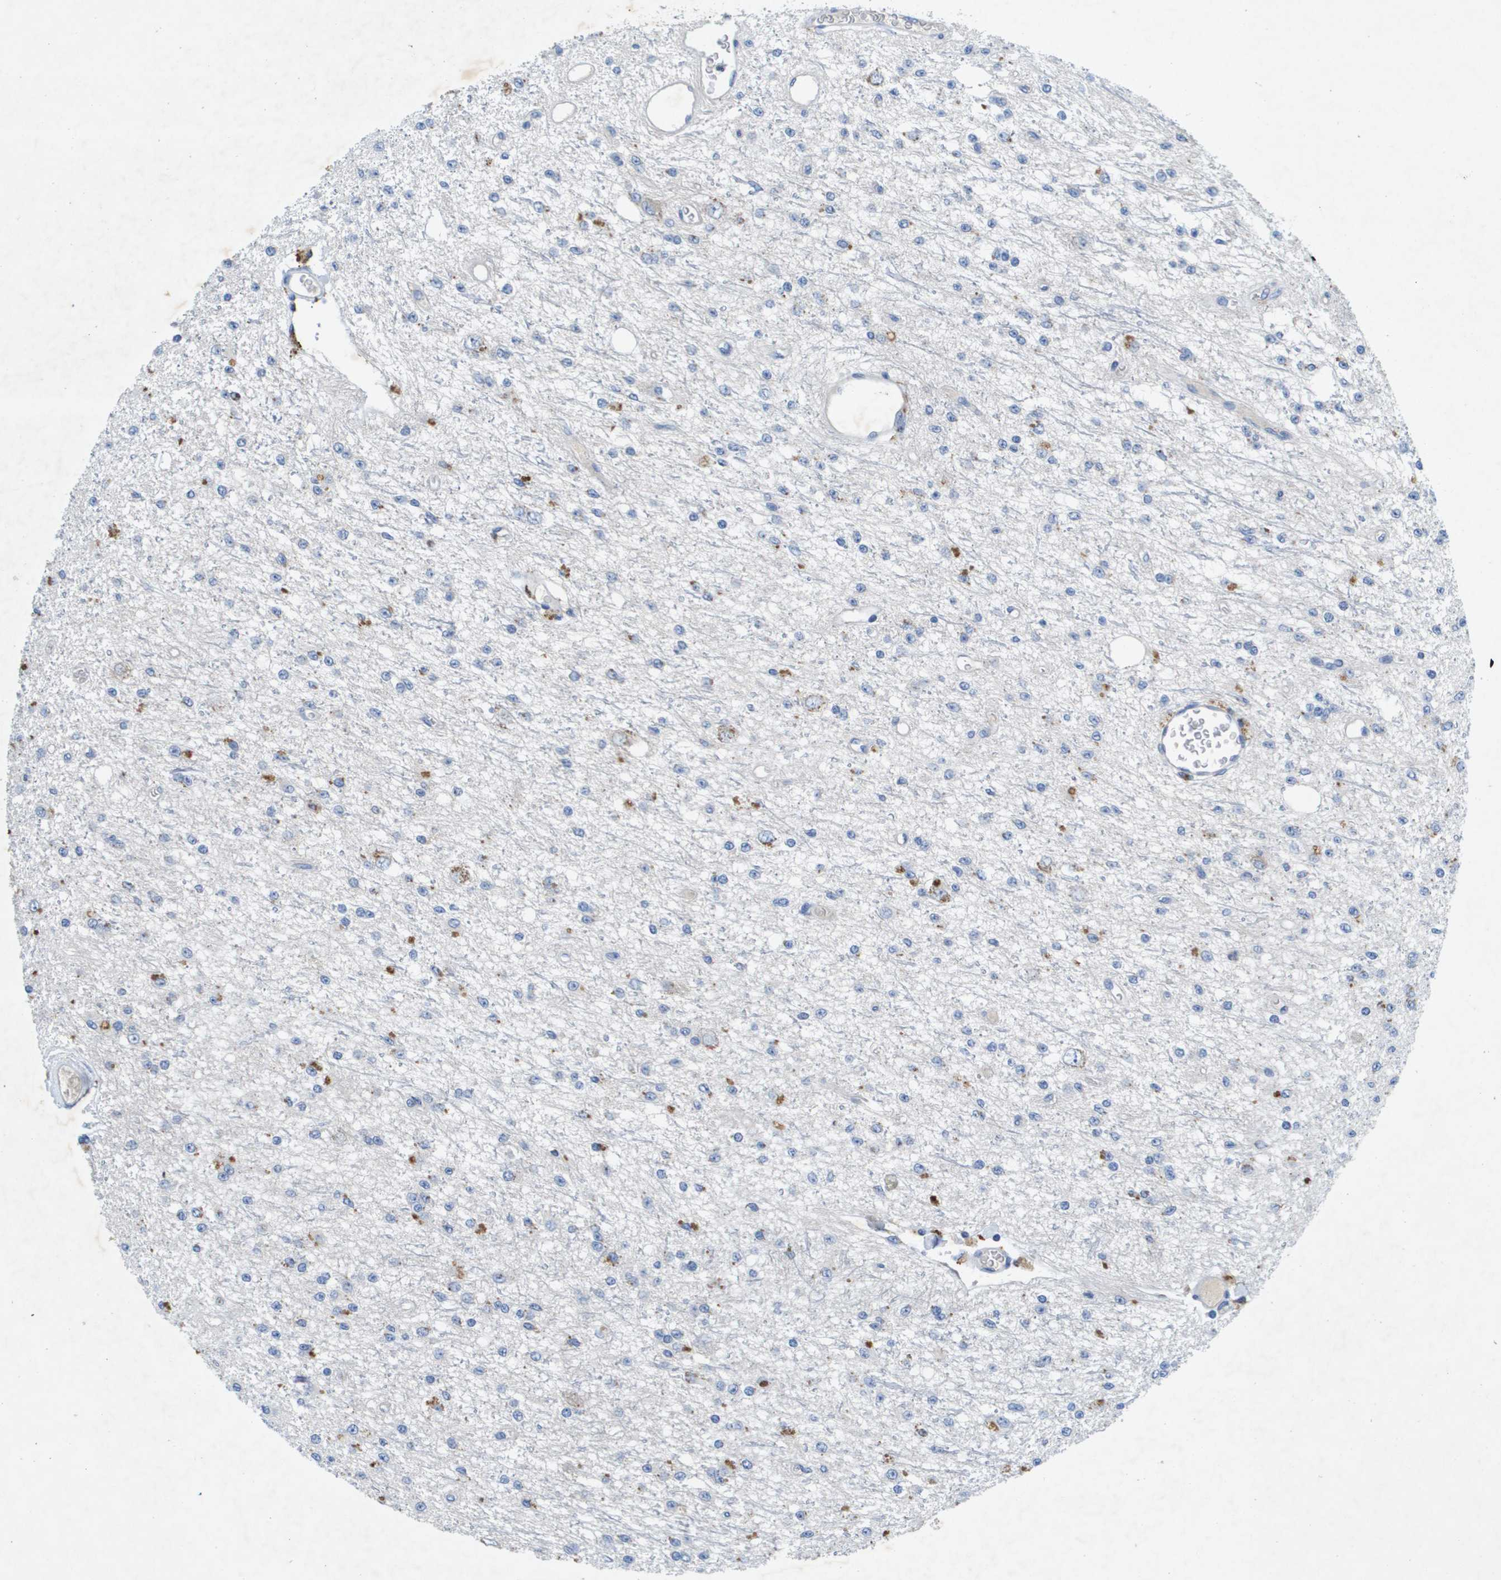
{"staining": {"intensity": "moderate", "quantity": "<25%", "location": "cytoplasmic/membranous"}, "tissue": "glioma", "cell_type": "Tumor cells", "image_type": "cancer", "snomed": [{"axis": "morphology", "description": "Glioma, malignant, Low grade"}, {"axis": "topography", "description": "Brain"}], "caption": "Immunohistochemical staining of human glioma shows moderate cytoplasmic/membranous protein positivity in approximately <25% of tumor cells.", "gene": "LIPG", "patient": {"sex": "male", "age": 38}}